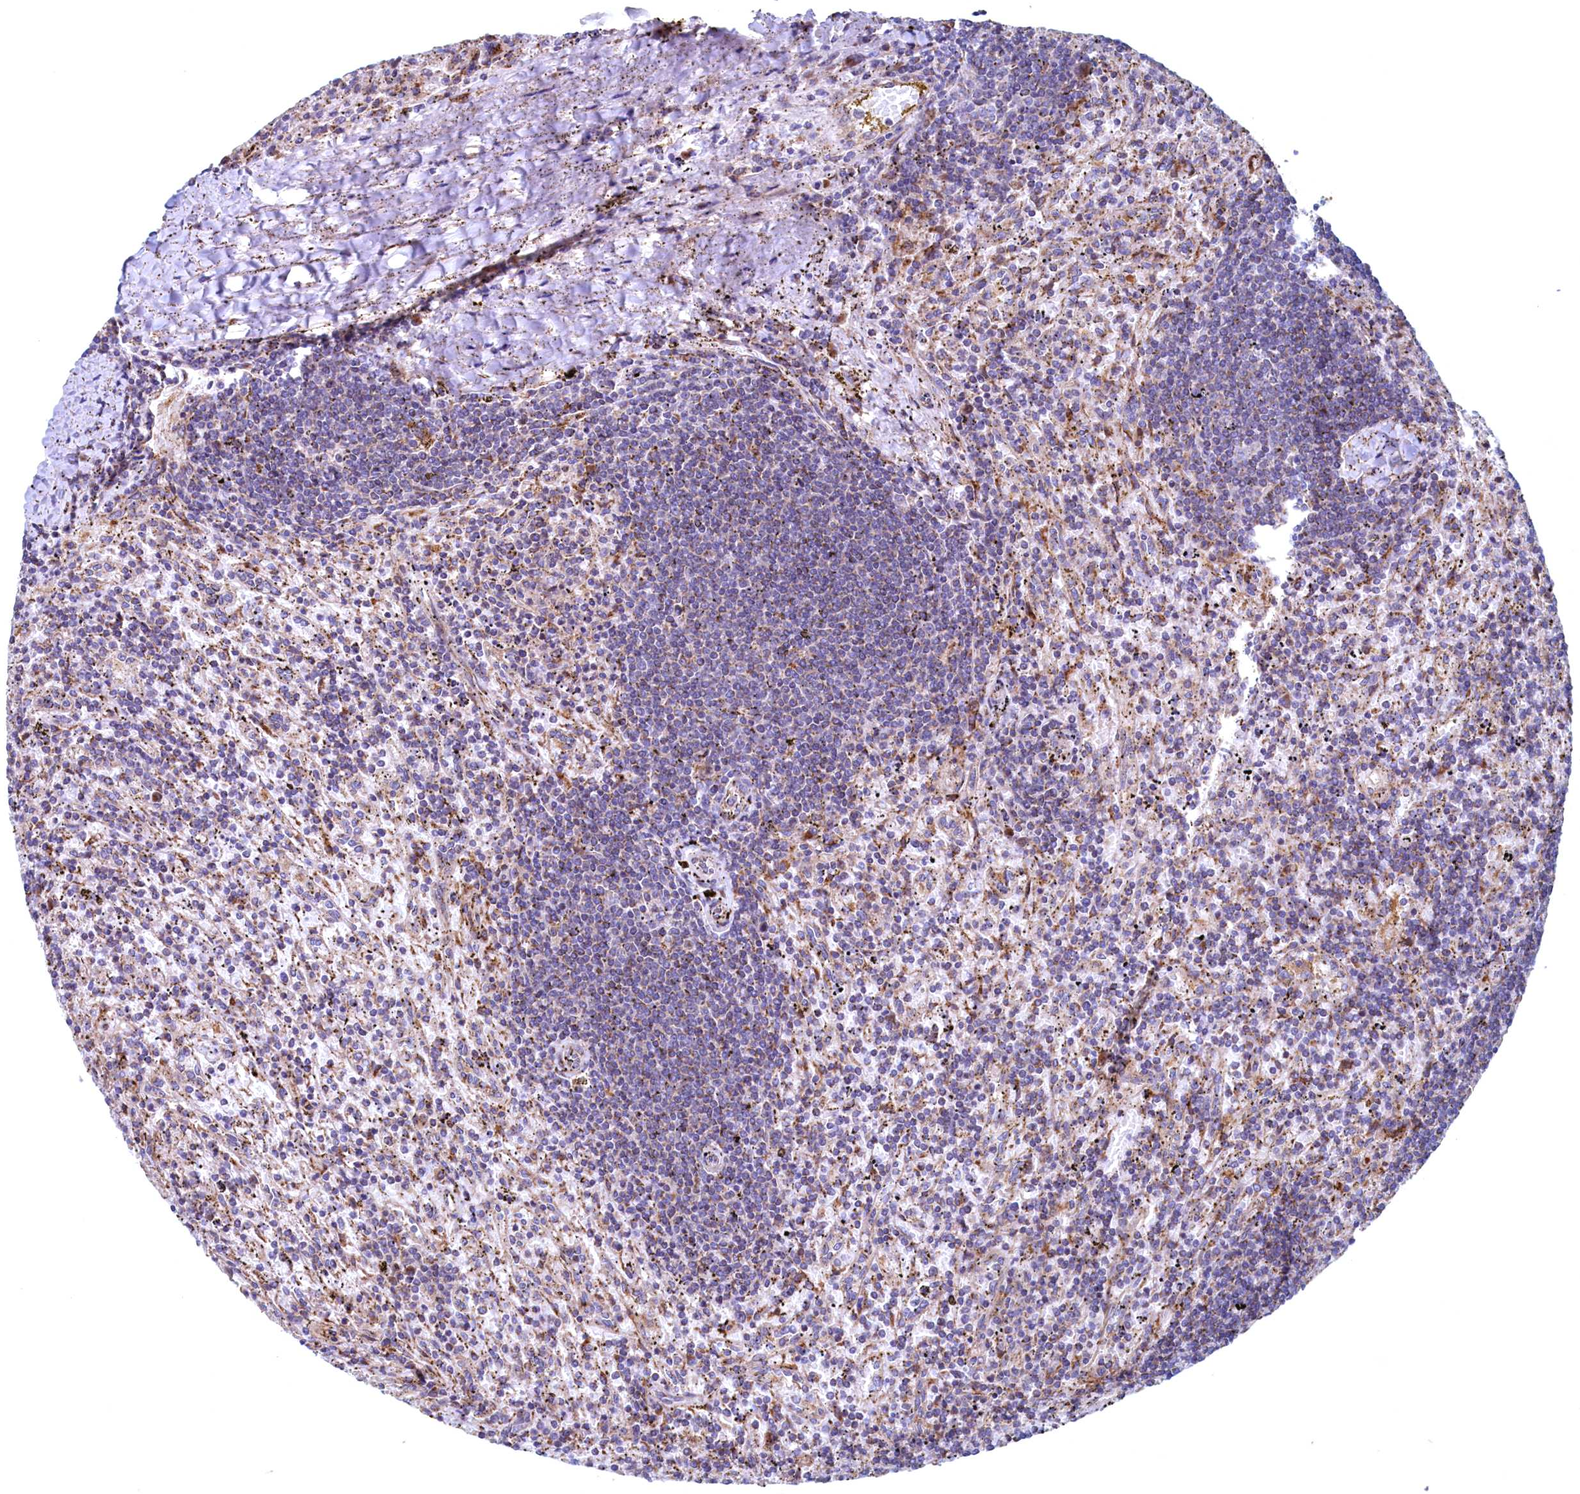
{"staining": {"intensity": "negative", "quantity": "none", "location": "none"}, "tissue": "lymphoma", "cell_type": "Tumor cells", "image_type": "cancer", "snomed": [{"axis": "morphology", "description": "Malignant lymphoma, non-Hodgkin's type, Low grade"}, {"axis": "topography", "description": "Spleen"}], "caption": "DAB immunohistochemical staining of low-grade malignant lymphoma, non-Hodgkin's type exhibits no significant staining in tumor cells. The staining is performed using DAB brown chromogen with nuclei counter-stained in using hematoxylin.", "gene": "MTFMT", "patient": {"sex": "male", "age": 76}}